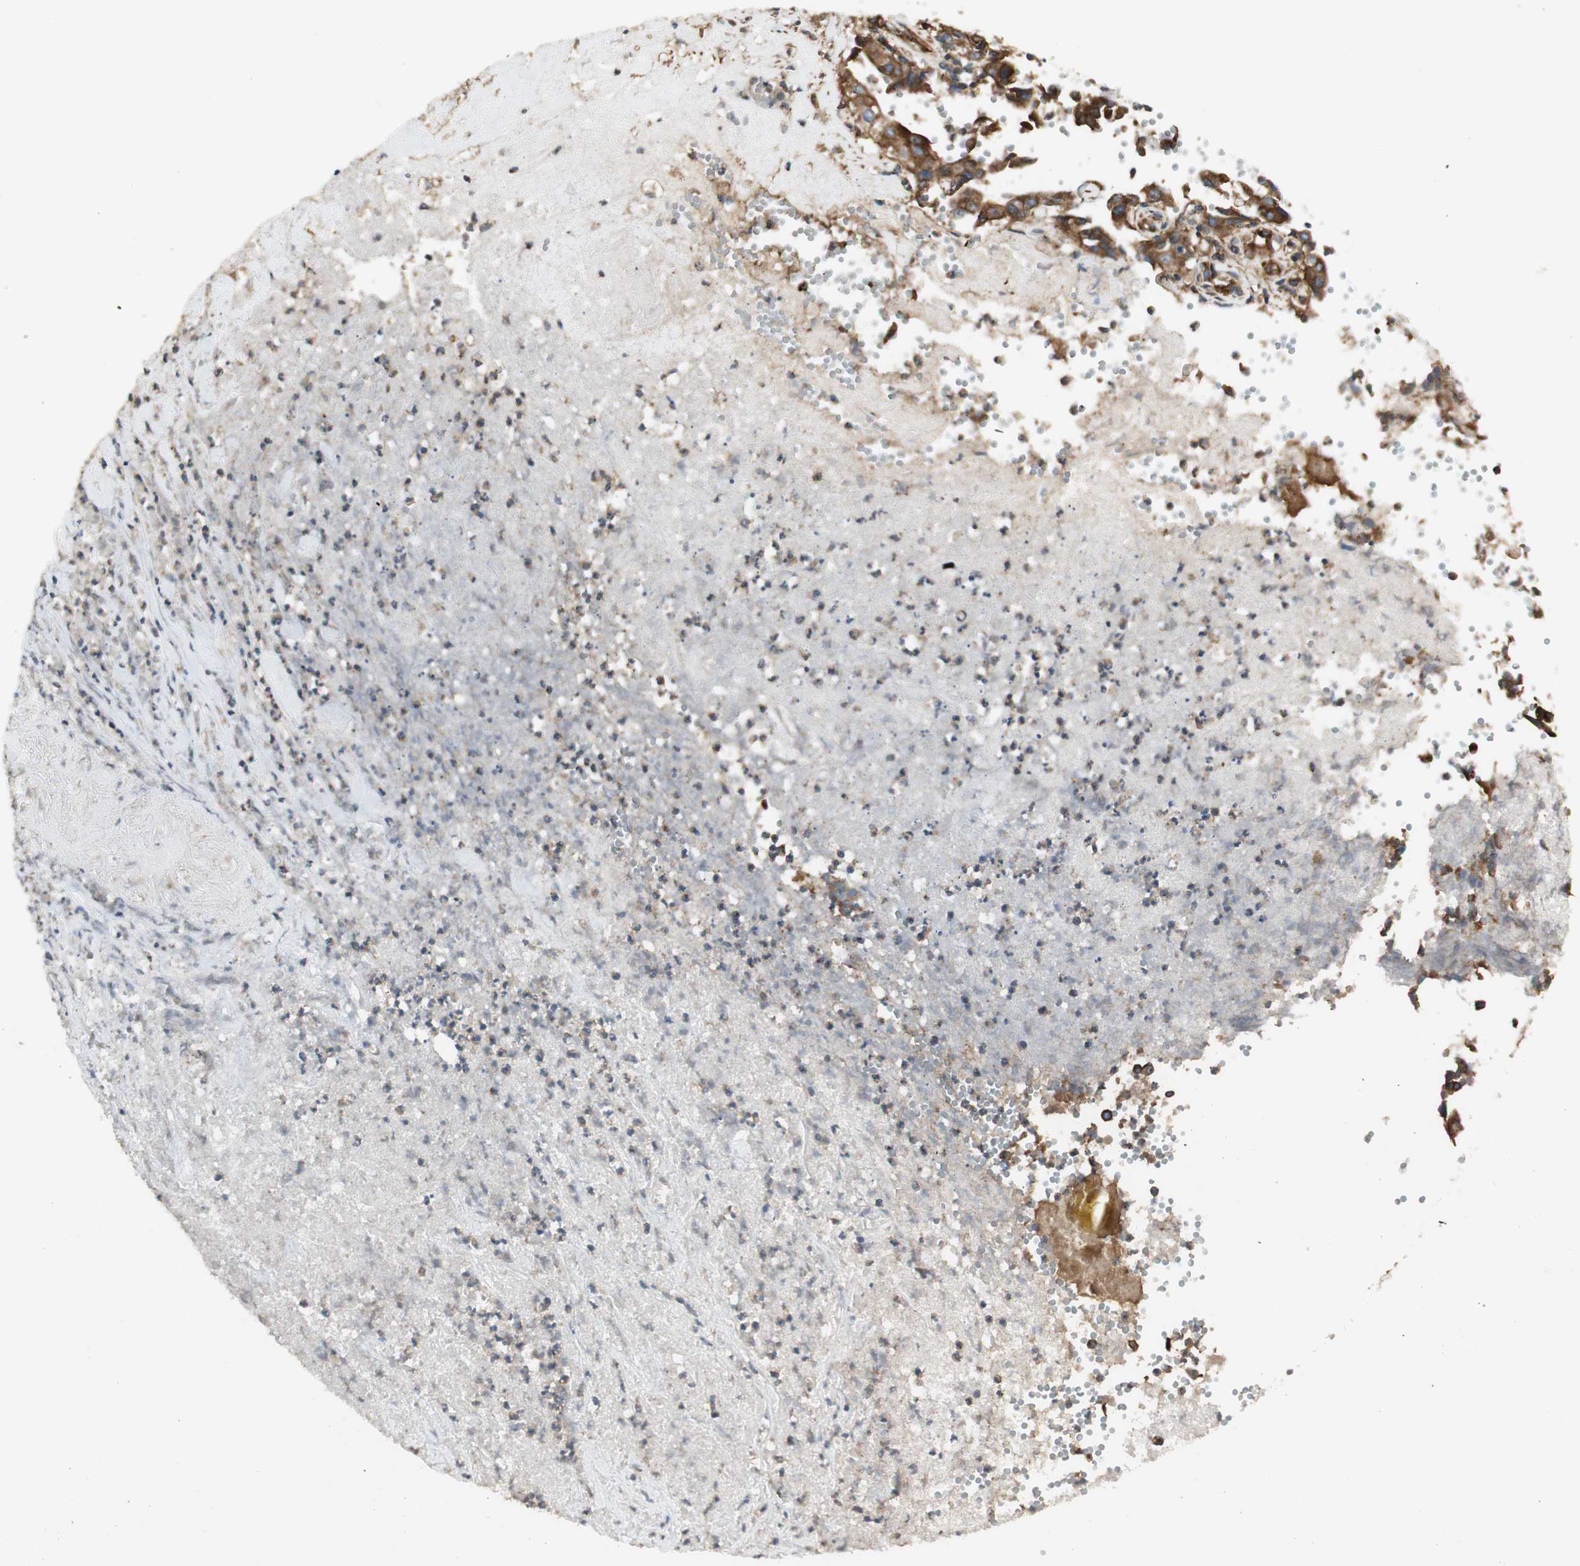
{"staining": {"intensity": "strong", "quantity": ">75%", "location": "cytoplasmic/membranous"}, "tissue": "liver cancer", "cell_type": "Tumor cells", "image_type": "cancer", "snomed": [{"axis": "morphology", "description": "Cholangiocarcinoma"}, {"axis": "topography", "description": "Liver"}], "caption": "This image exhibits immunohistochemistry staining of cholangiocarcinoma (liver), with high strong cytoplasmic/membranous expression in approximately >75% of tumor cells.", "gene": "H6PD", "patient": {"sex": "female", "age": 61}}